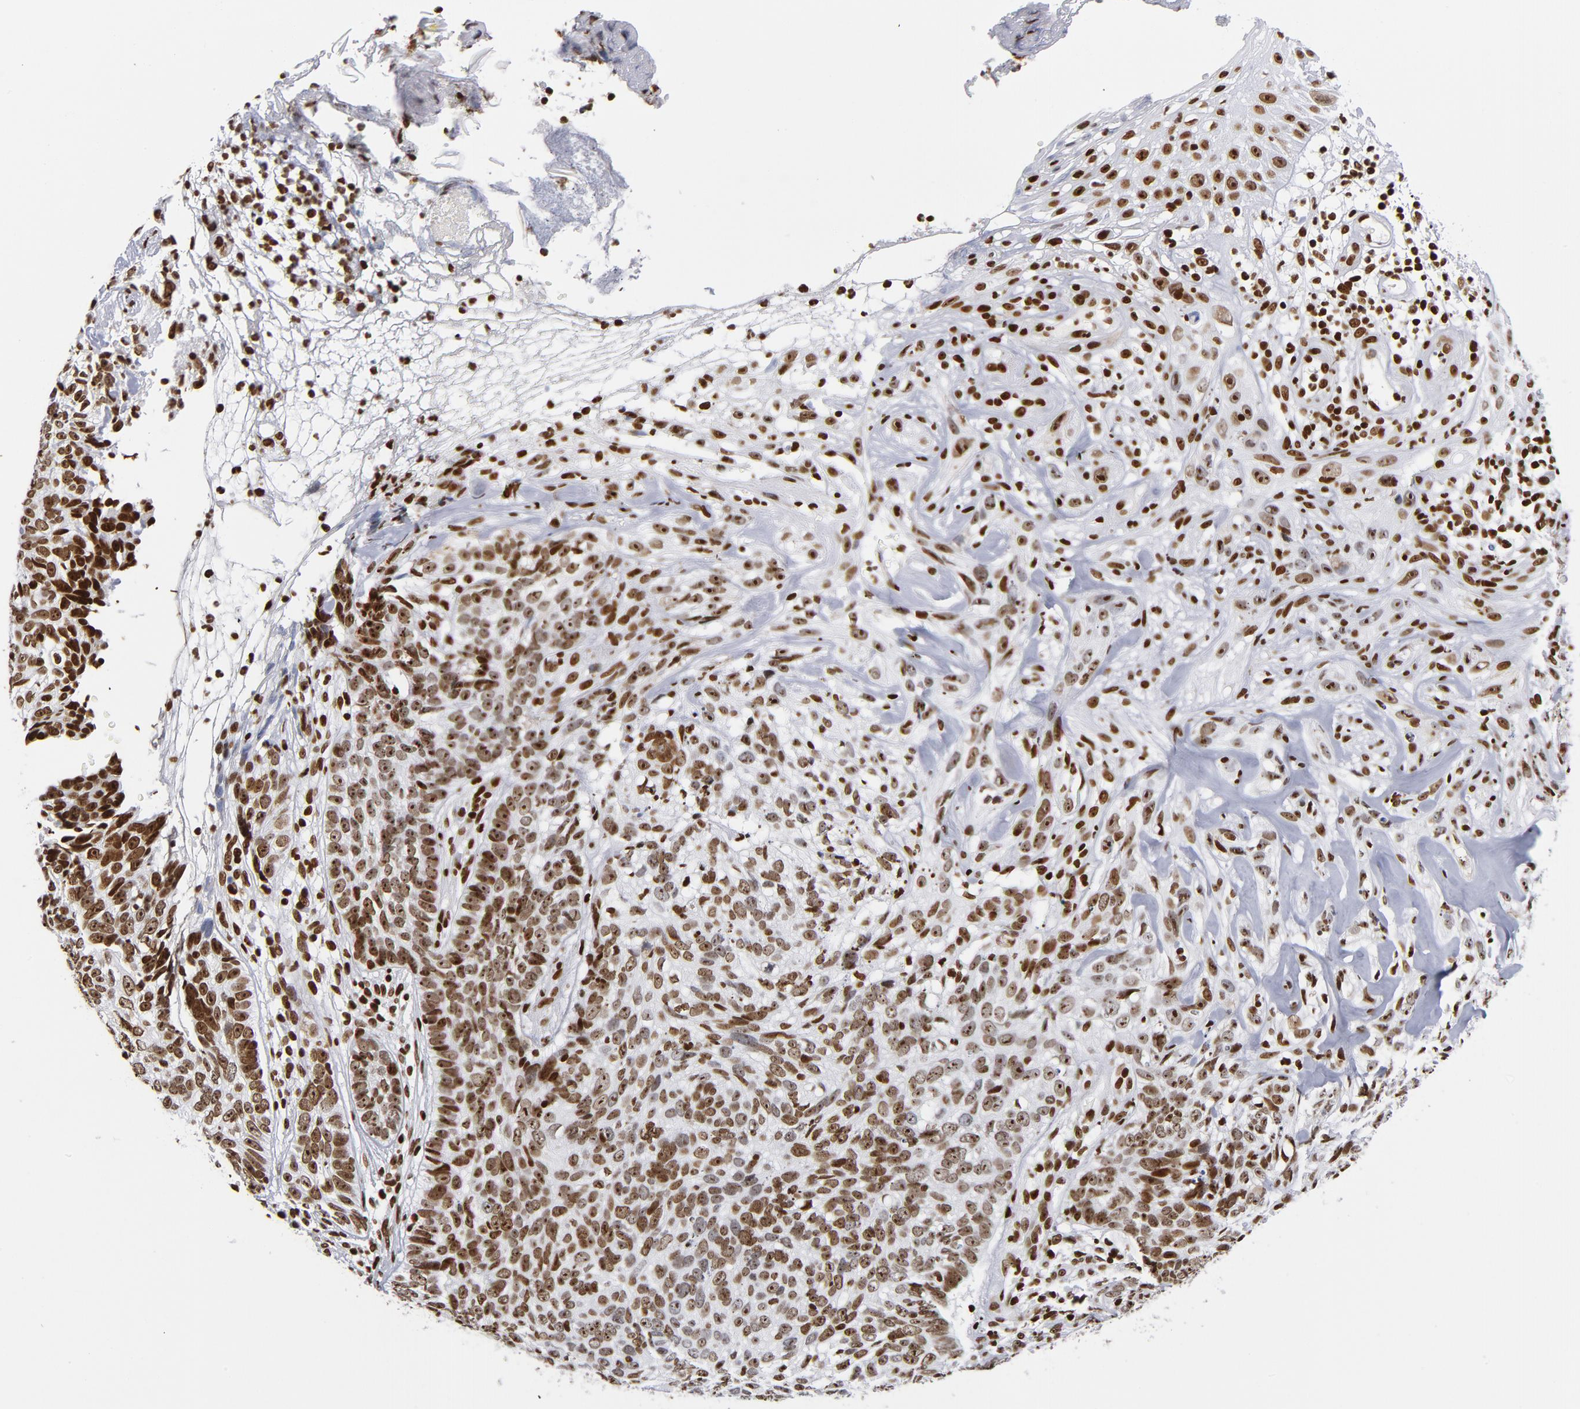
{"staining": {"intensity": "moderate", "quantity": ">75%", "location": "nuclear"}, "tissue": "skin cancer", "cell_type": "Tumor cells", "image_type": "cancer", "snomed": [{"axis": "morphology", "description": "Basal cell carcinoma"}, {"axis": "topography", "description": "Skin"}], "caption": "Immunohistochemistry (IHC) (DAB (3,3'-diaminobenzidine)) staining of skin cancer exhibits moderate nuclear protein staining in approximately >75% of tumor cells.", "gene": "TOP2B", "patient": {"sex": "male", "age": 72}}